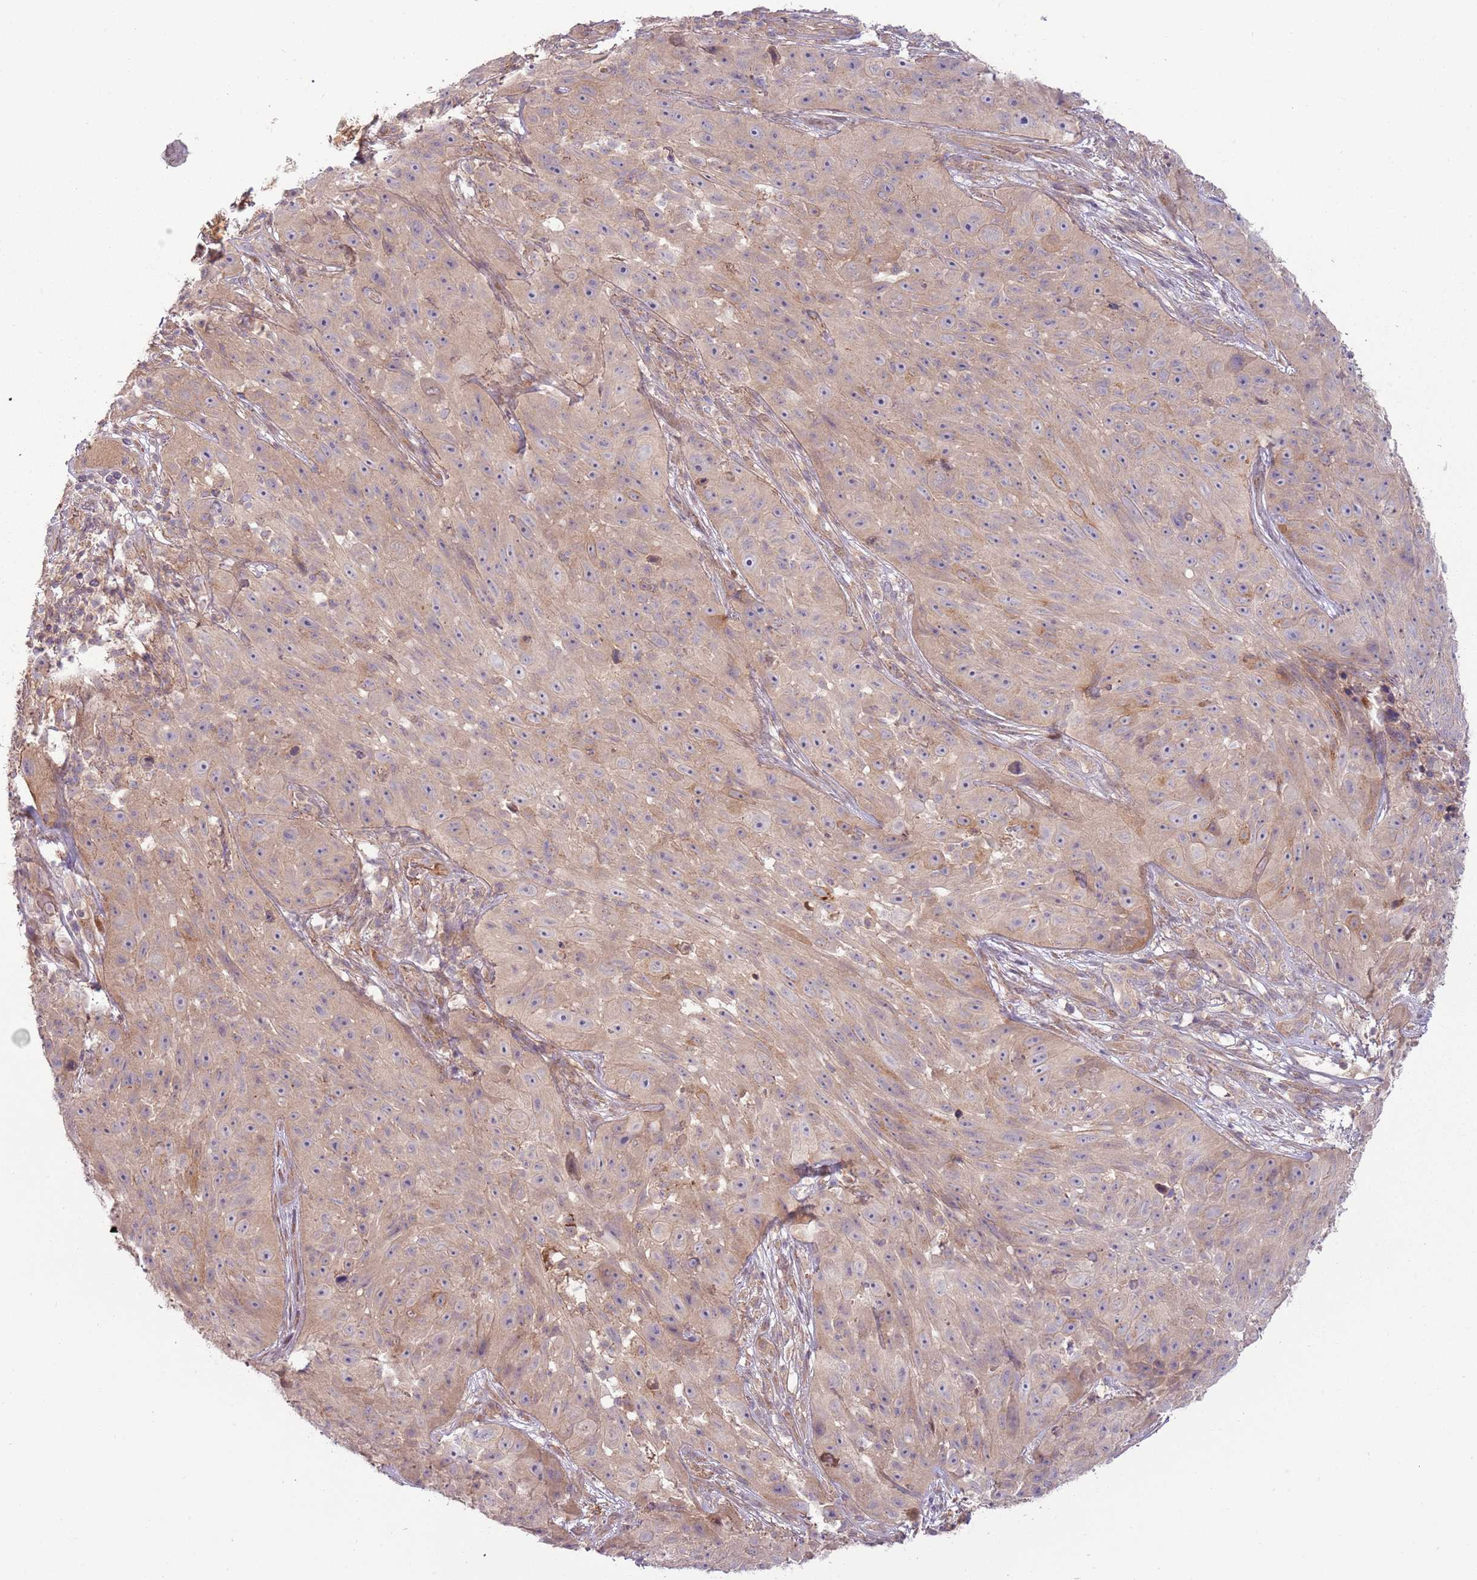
{"staining": {"intensity": "weak", "quantity": ">75%", "location": "cytoplasmic/membranous"}, "tissue": "skin cancer", "cell_type": "Tumor cells", "image_type": "cancer", "snomed": [{"axis": "morphology", "description": "Squamous cell carcinoma, NOS"}, {"axis": "topography", "description": "Skin"}], "caption": "Protein expression analysis of human skin cancer (squamous cell carcinoma) reveals weak cytoplasmic/membranous staining in about >75% of tumor cells.", "gene": "RNF128", "patient": {"sex": "female", "age": 87}}